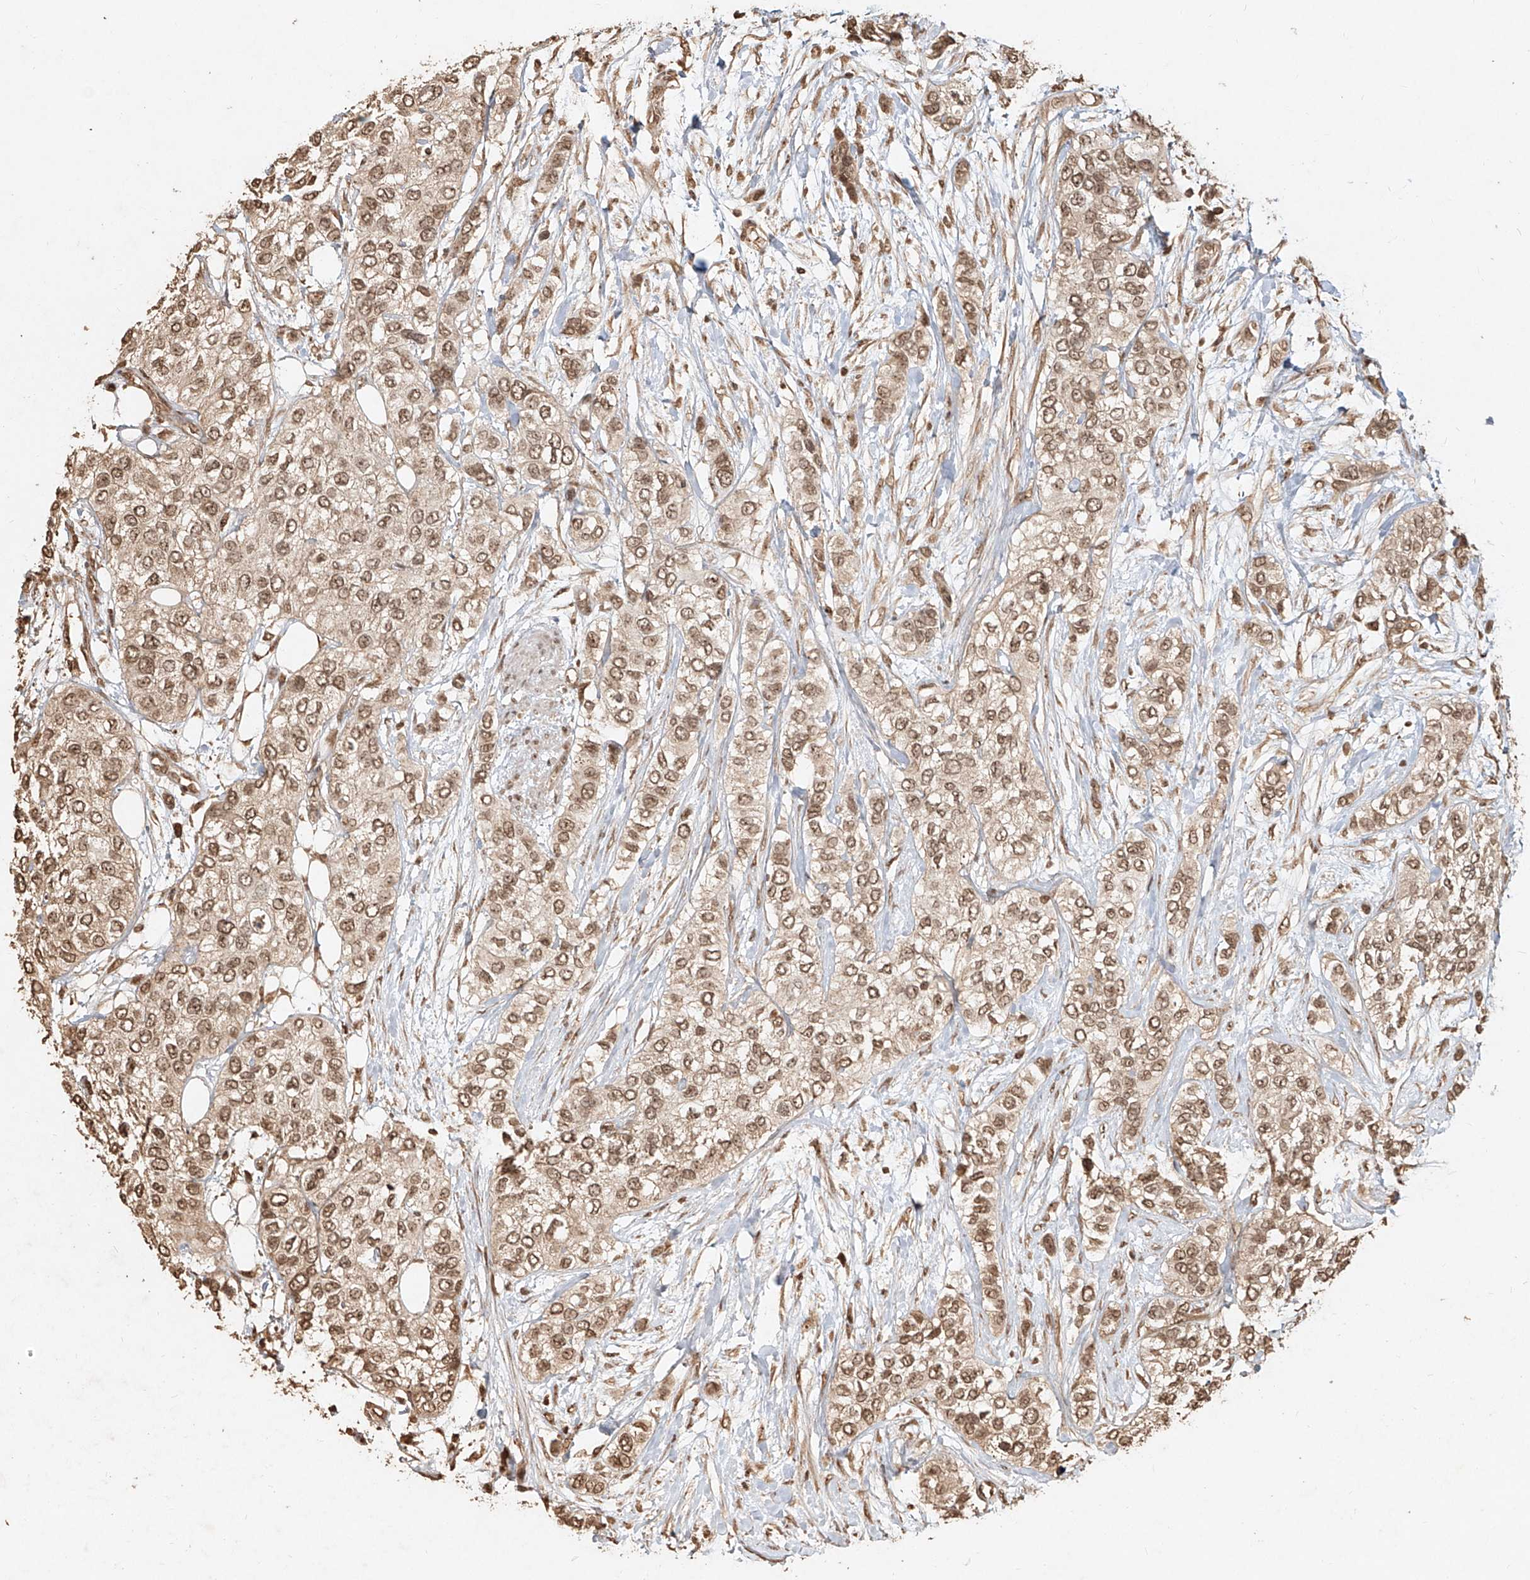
{"staining": {"intensity": "moderate", "quantity": ">75%", "location": "nuclear"}, "tissue": "urothelial cancer", "cell_type": "Tumor cells", "image_type": "cancer", "snomed": [{"axis": "morphology", "description": "Urothelial carcinoma, High grade"}, {"axis": "topography", "description": "Urinary bladder"}], "caption": "High-magnification brightfield microscopy of high-grade urothelial carcinoma stained with DAB (3,3'-diaminobenzidine) (brown) and counterstained with hematoxylin (blue). tumor cells exhibit moderate nuclear expression is present in about>75% of cells.", "gene": "UBE2K", "patient": {"sex": "female", "age": 56}}